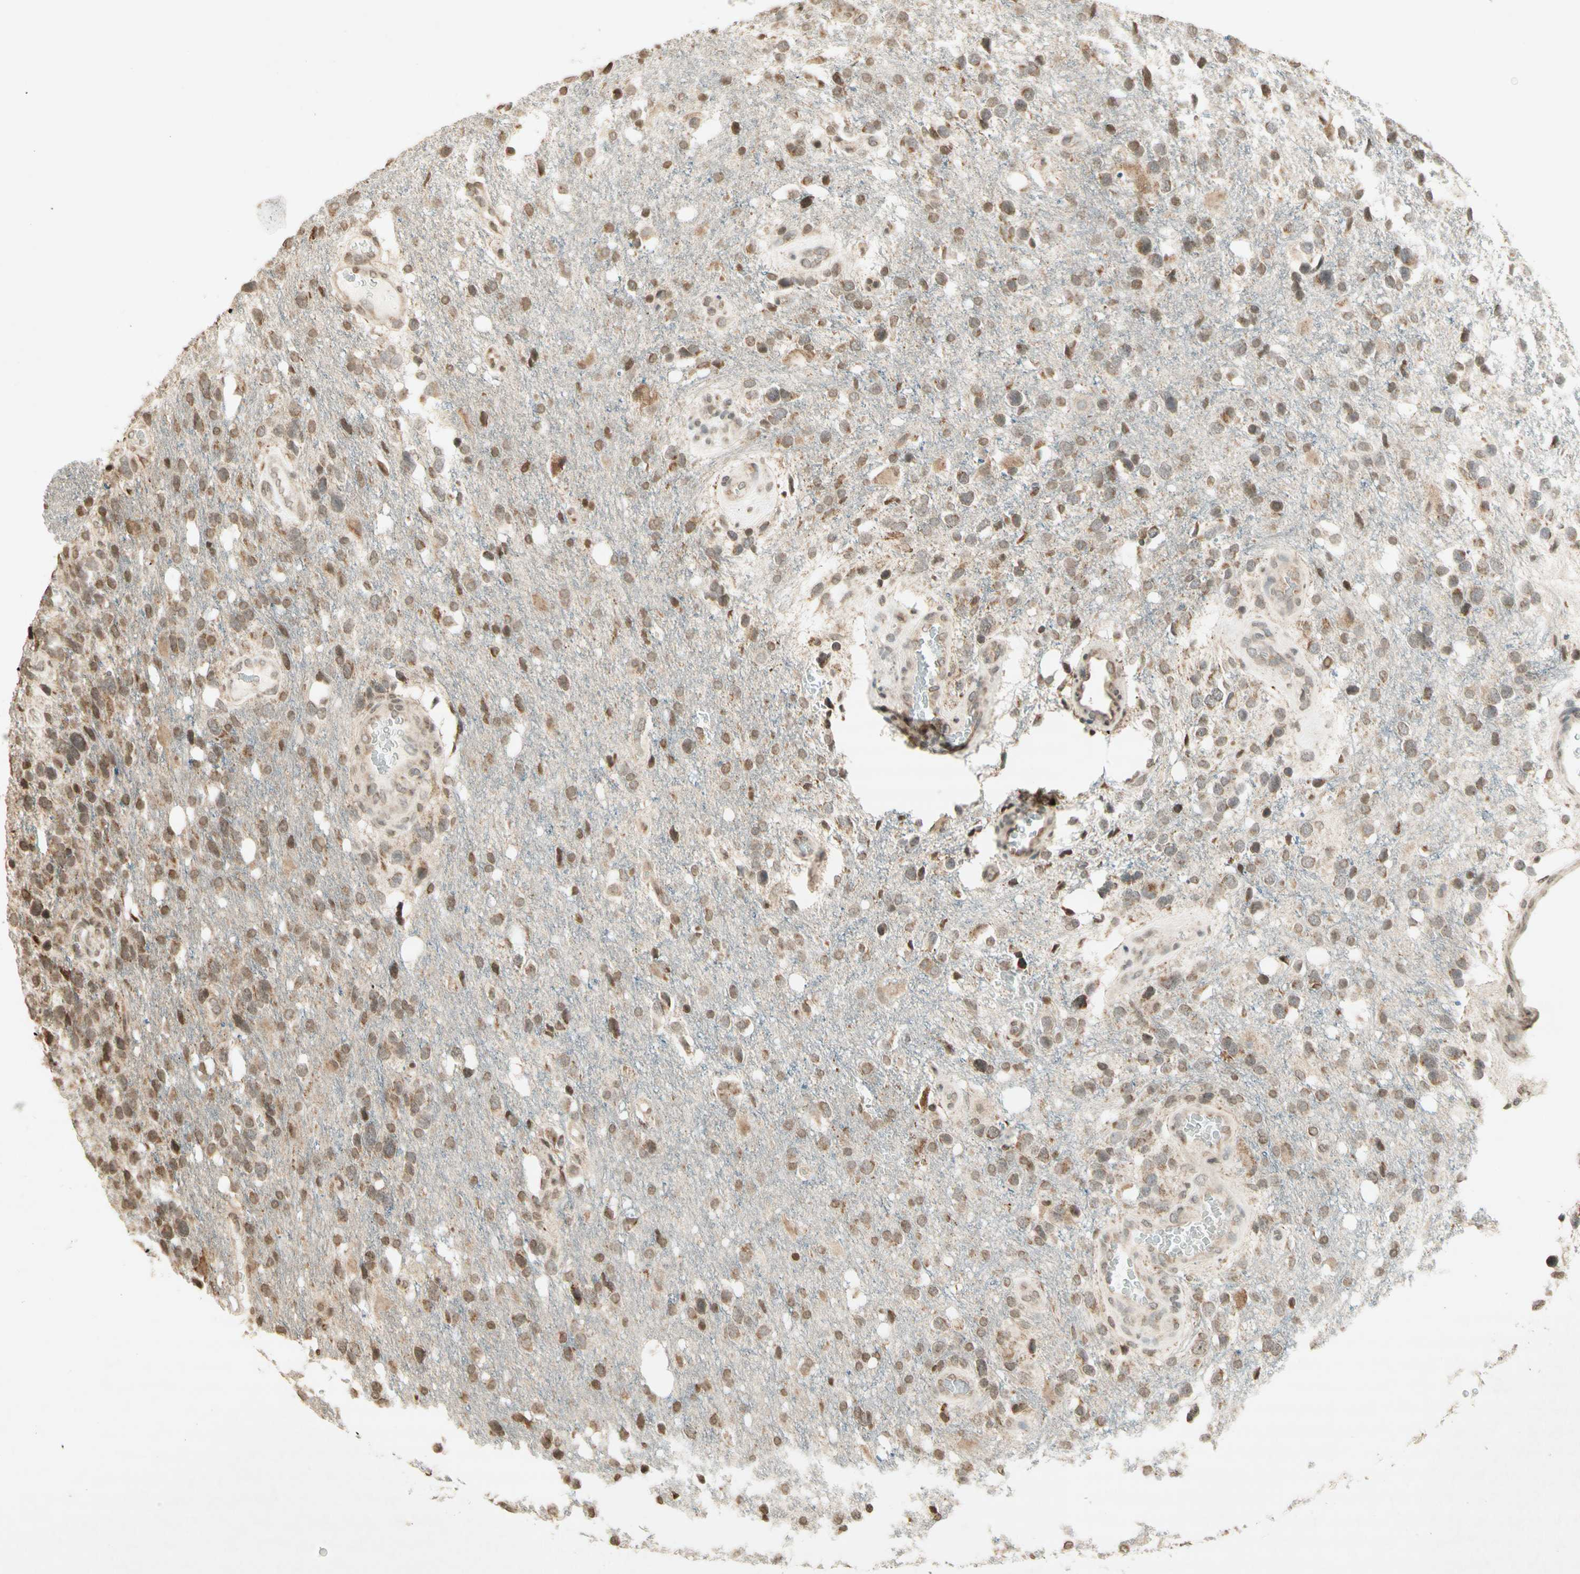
{"staining": {"intensity": "moderate", "quantity": ">75%", "location": "cytoplasmic/membranous,nuclear"}, "tissue": "glioma", "cell_type": "Tumor cells", "image_type": "cancer", "snomed": [{"axis": "morphology", "description": "Glioma, malignant, High grade"}, {"axis": "topography", "description": "Brain"}], "caption": "DAB immunohistochemical staining of malignant glioma (high-grade) reveals moderate cytoplasmic/membranous and nuclear protein expression in approximately >75% of tumor cells. (DAB (3,3'-diaminobenzidine) = brown stain, brightfield microscopy at high magnification).", "gene": "CCNI", "patient": {"sex": "female", "age": 58}}